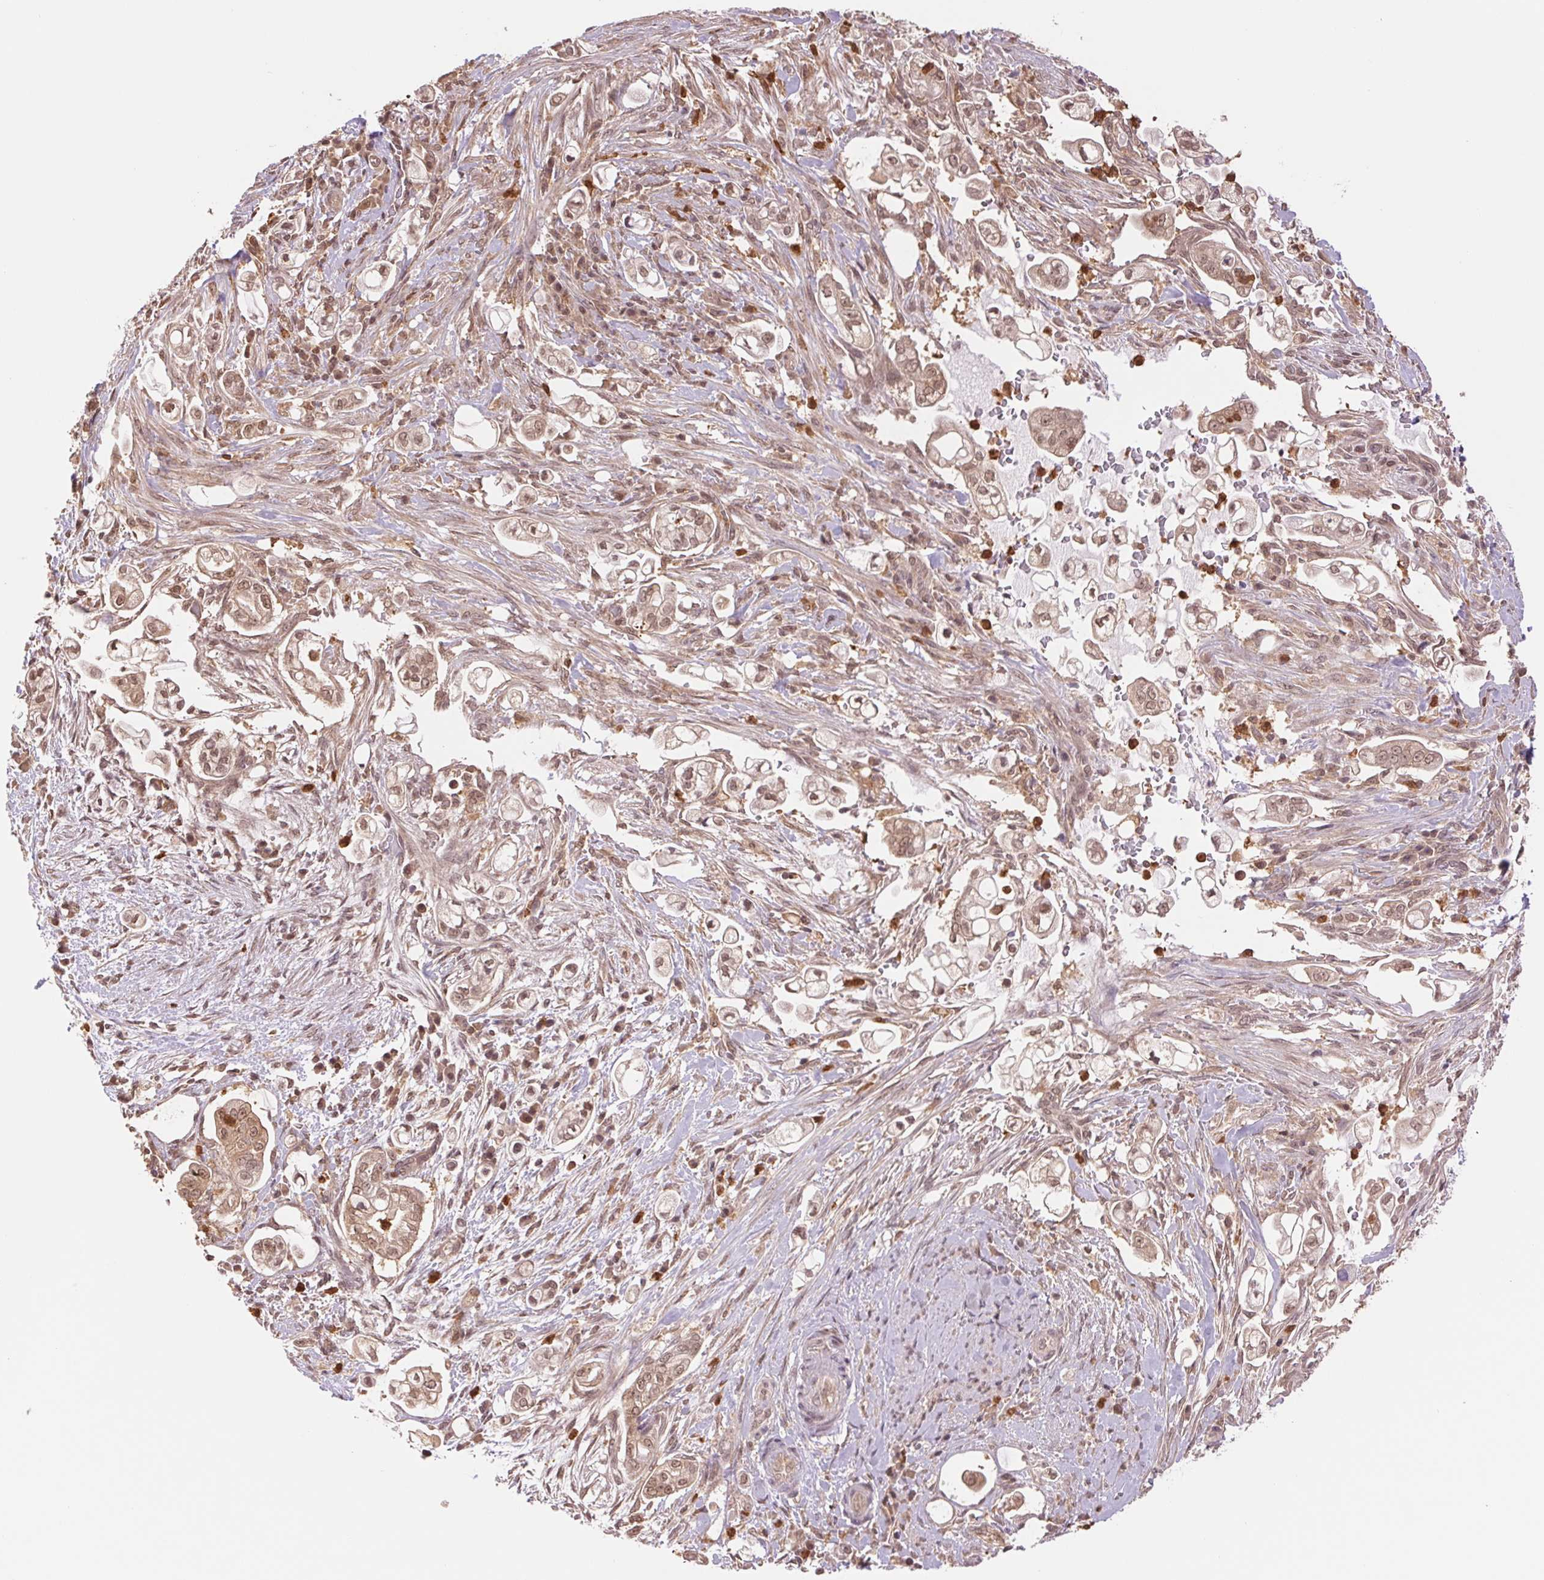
{"staining": {"intensity": "weak", "quantity": ">75%", "location": "cytoplasmic/membranous,nuclear"}, "tissue": "pancreatic cancer", "cell_type": "Tumor cells", "image_type": "cancer", "snomed": [{"axis": "morphology", "description": "Adenocarcinoma, NOS"}, {"axis": "topography", "description": "Pancreas"}], "caption": "DAB immunohistochemical staining of pancreatic adenocarcinoma exhibits weak cytoplasmic/membranous and nuclear protein staining in approximately >75% of tumor cells.", "gene": "CDC123", "patient": {"sex": "female", "age": 69}}